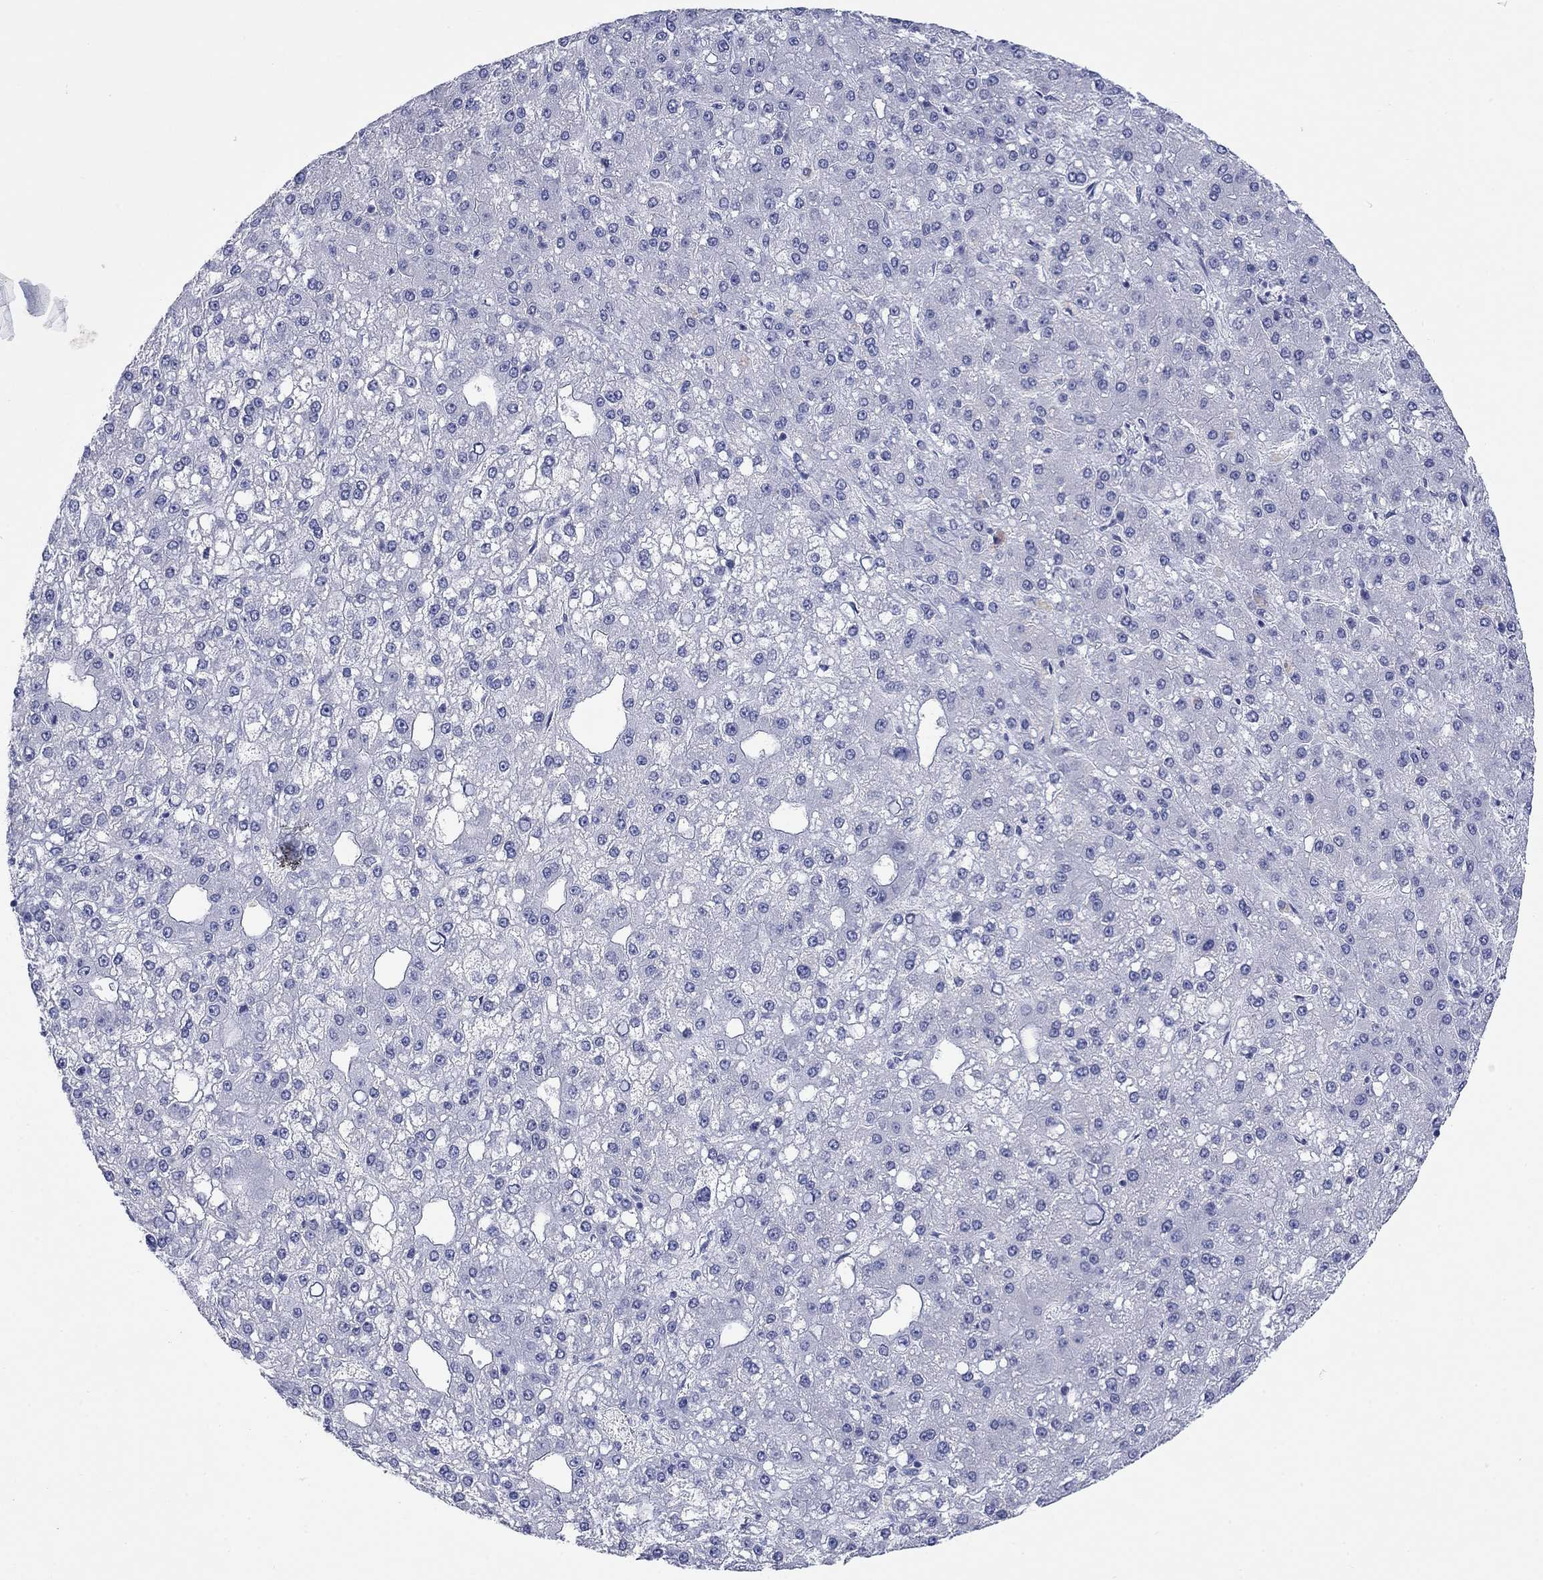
{"staining": {"intensity": "negative", "quantity": "none", "location": "none"}, "tissue": "liver cancer", "cell_type": "Tumor cells", "image_type": "cancer", "snomed": [{"axis": "morphology", "description": "Carcinoma, Hepatocellular, NOS"}, {"axis": "topography", "description": "Liver"}], "caption": "An IHC micrograph of hepatocellular carcinoma (liver) is shown. There is no staining in tumor cells of hepatocellular carcinoma (liver).", "gene": "PTPRZ1", "patient": {"sex": "male", "age": 67}}